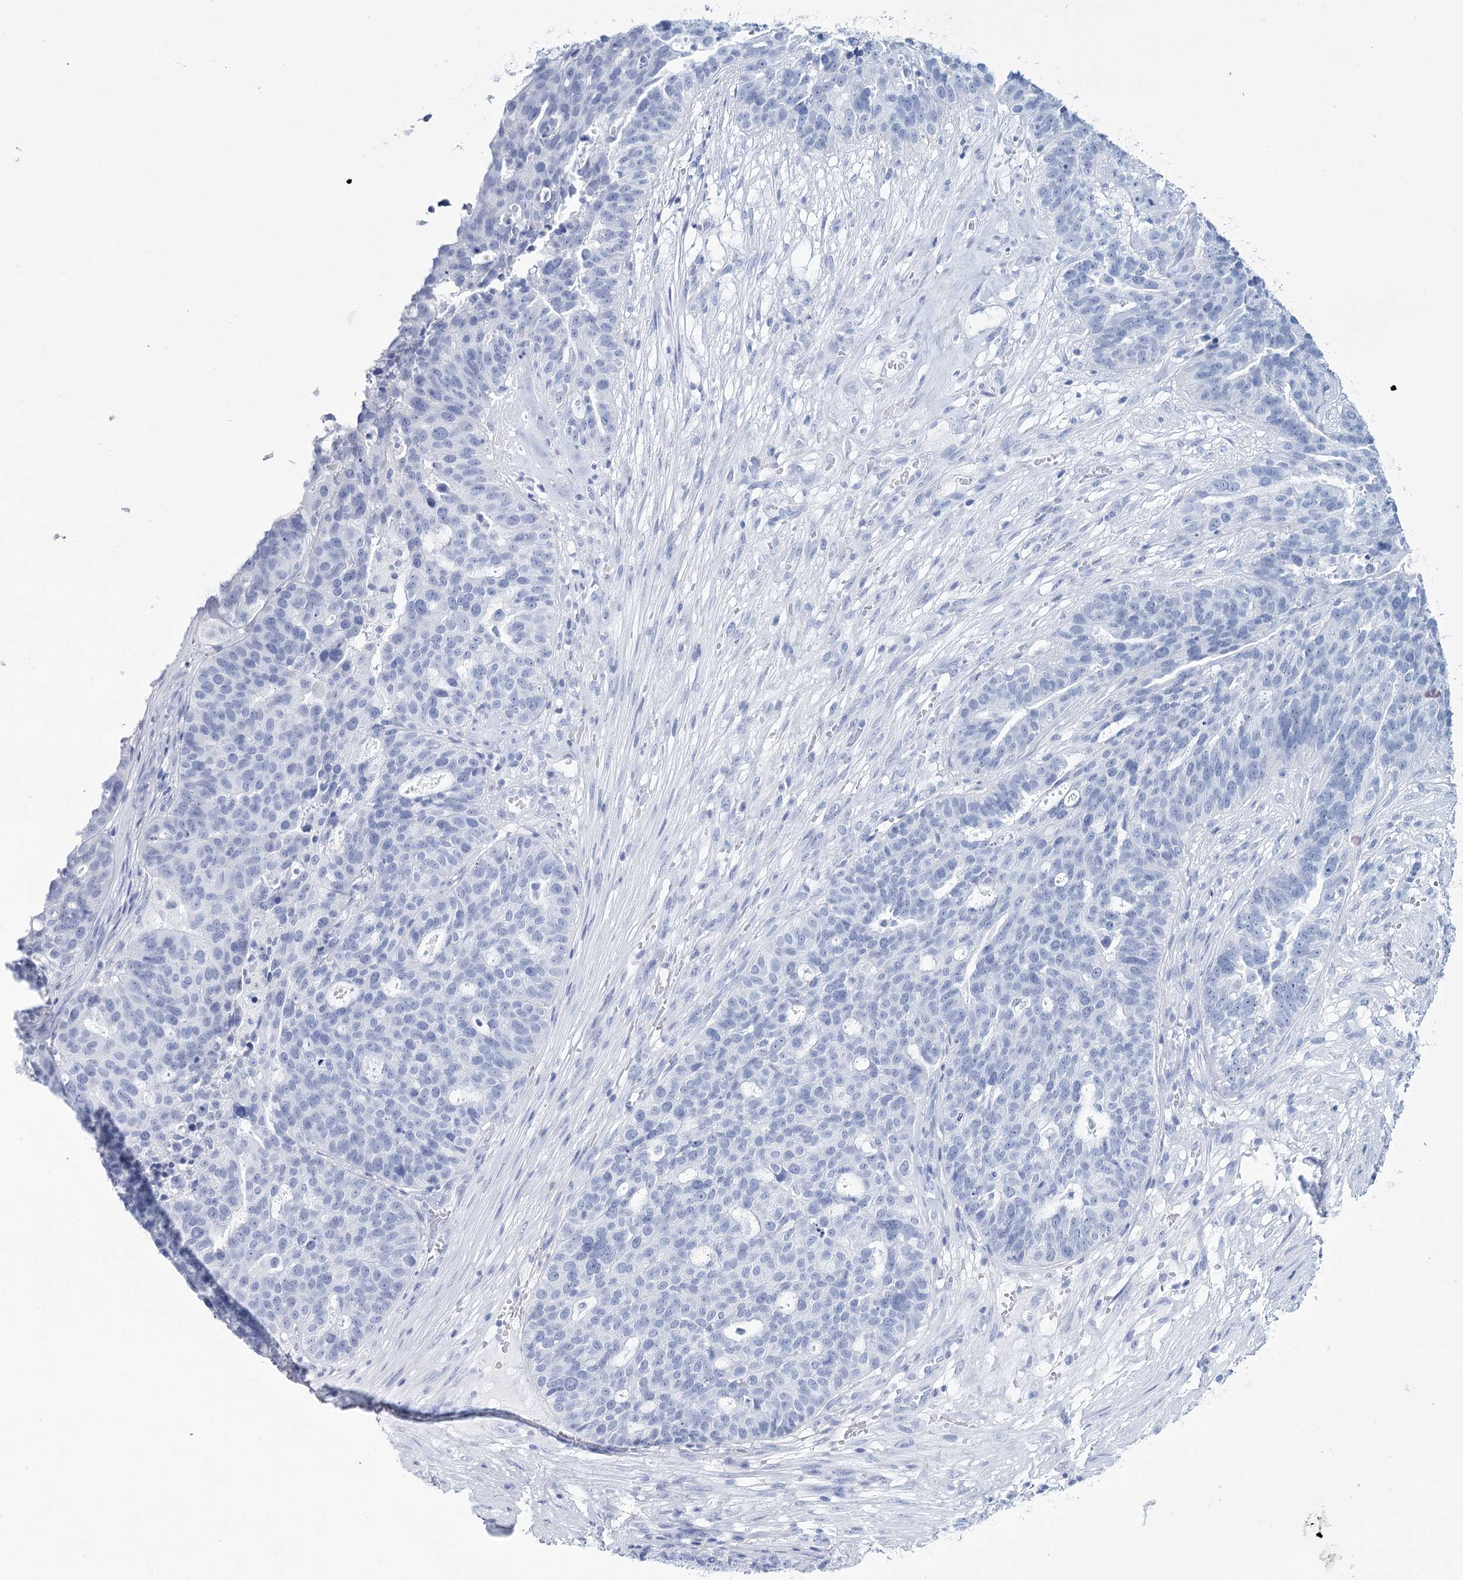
{"staining": {"intensity": "negative", "quantity": "none", "location": "none"}, "tissue": "ovarian cancer", "cell_type": "Tumor cells", "image_type": "cancer", "snomed": [{"axis": "morphology", "description": "Cystadenocarcinoma, serous, NOS"}, {"axis": "topography", "description": "Ovary"}], "caption": "This is an IHC image of human serous cystadenocarcinoma (ovarian). There is no expression in tumor cells.", "gene": "RNF186", "patient": {"sex": "female", "age": 59}}